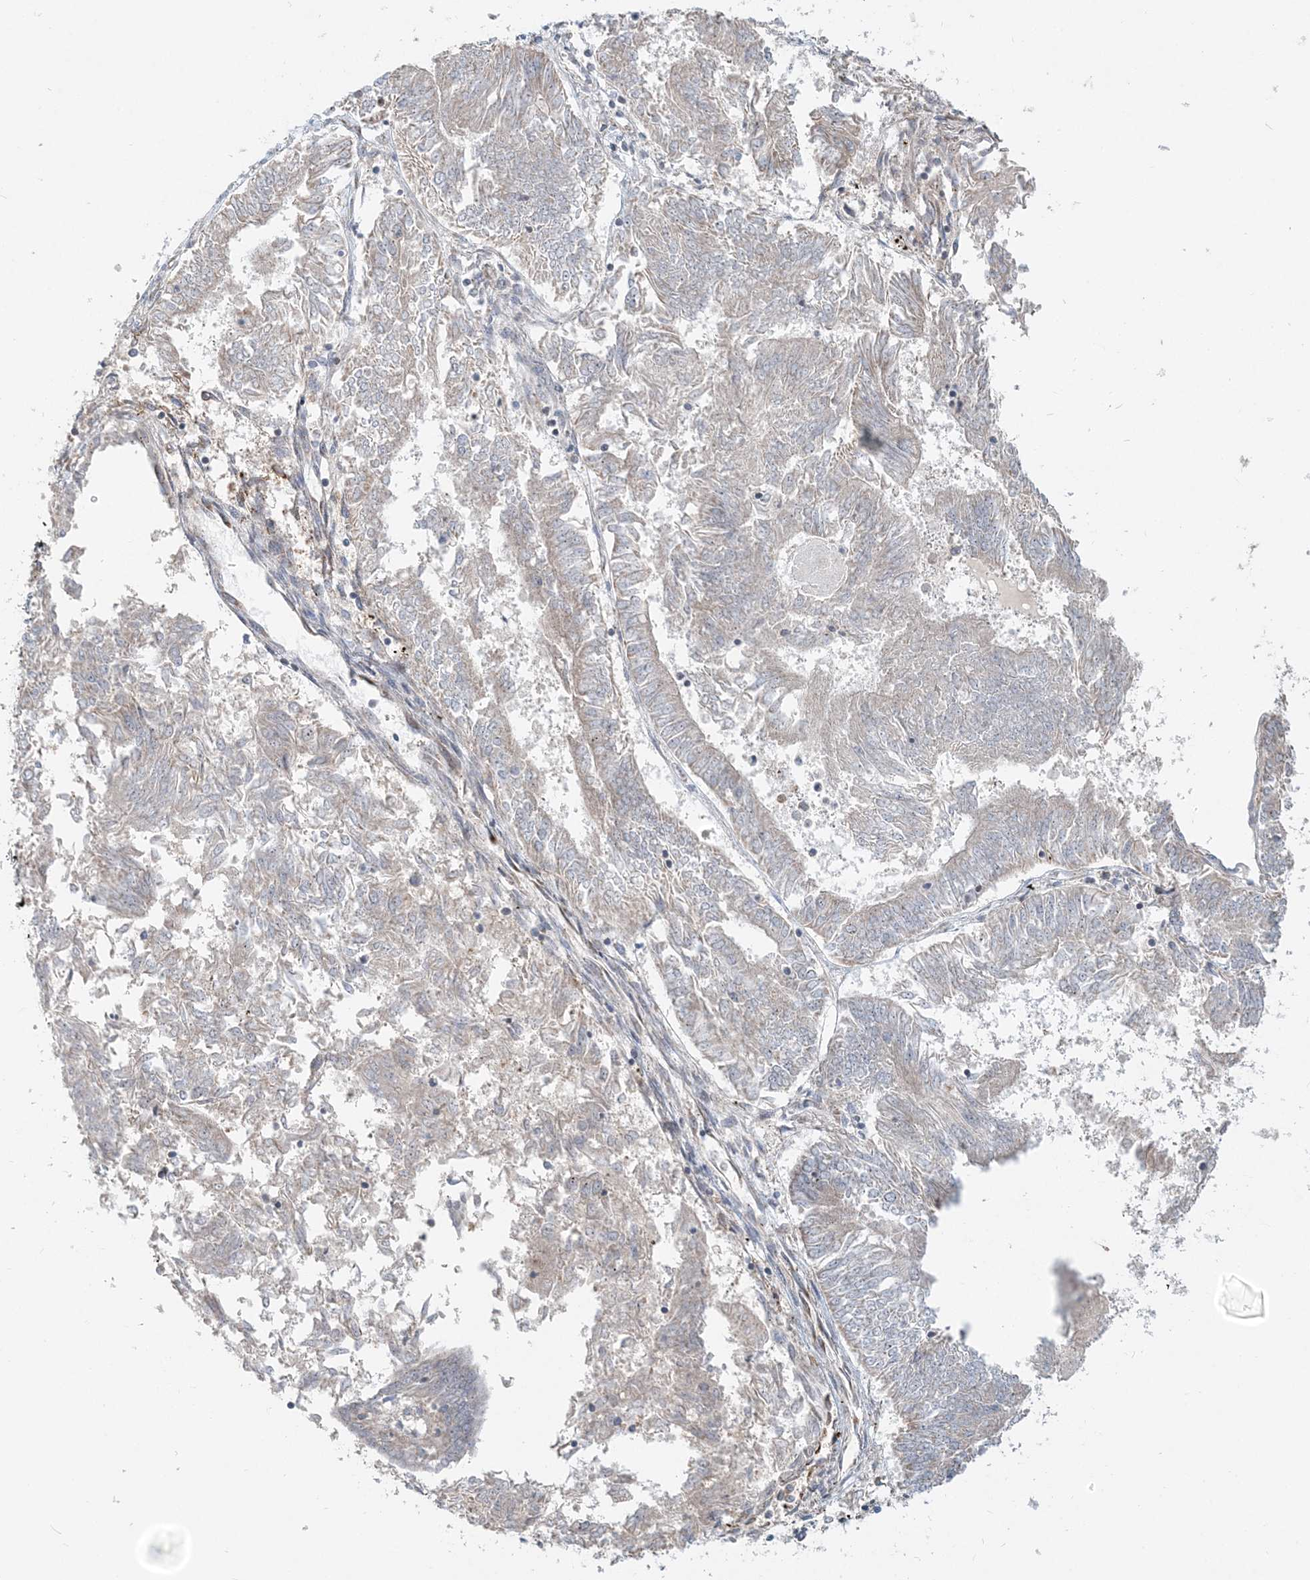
{"staining": {"intensity": "negative", "quantity": "none", "location": "none"}, "tissue": "endometrial cancer", "cell_type": "Tumor cells", "image_type": "cancer", "snomed": [{"axis": "morphology", "description": "Adenocarcinoma, NOS"}, {"axis": "topography", "description": "Endometrium"}], "caption": "This is an immunohistochemistry (IHC) micrograph of endometrial cancer. There is no expression in tumor cells.", "gene": "CXXC5", "patient": {"sex": "female", "age": 58}}